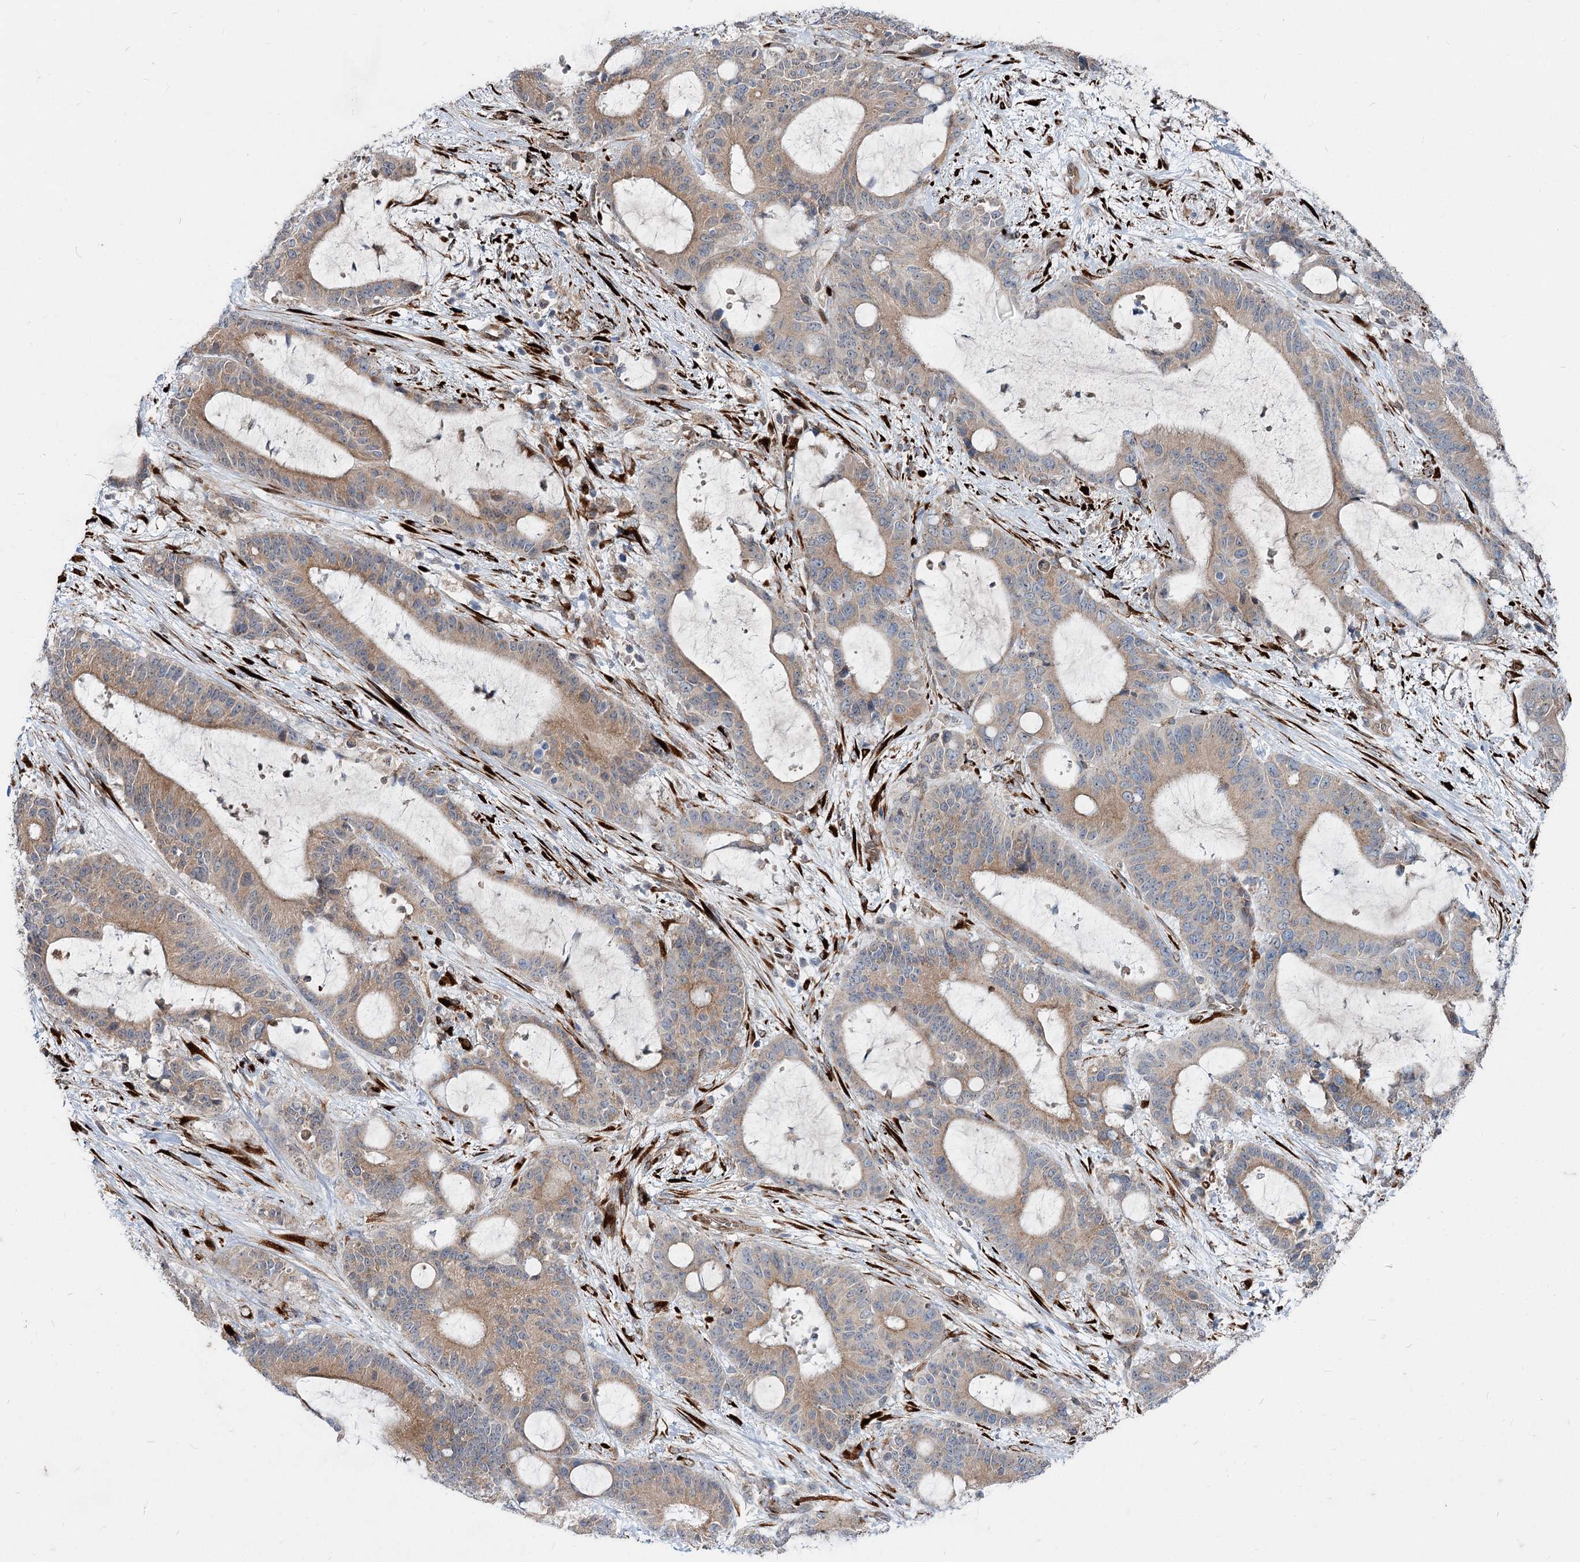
{"staining": {"intensity": "weak", "quantity": ">75%", "location": "cytoplasmic/membranous"}, "tissue": "liver cancer", "cell_type": "Tumor cells", "image_type": "cancer", "snomed": [{"axis": "morphology", "description": "Normal tissue, NOS"}, {"axis": "morphology", "description": "Cholangiocarcinoma"}, {"axis": "topography", "description": "Liver"}, {"axis": "topography", "description": "Peripheral nerve tissue"}], "caption": "High-power microscopy captured an IHC photomicrograph of cholangiocarcinoma (liver), revealing weak cytoplasmic/membranous staining in about >75% of tumor cells.", "gene": "SPART", "patient": {"sex": "female", "age": 73}}